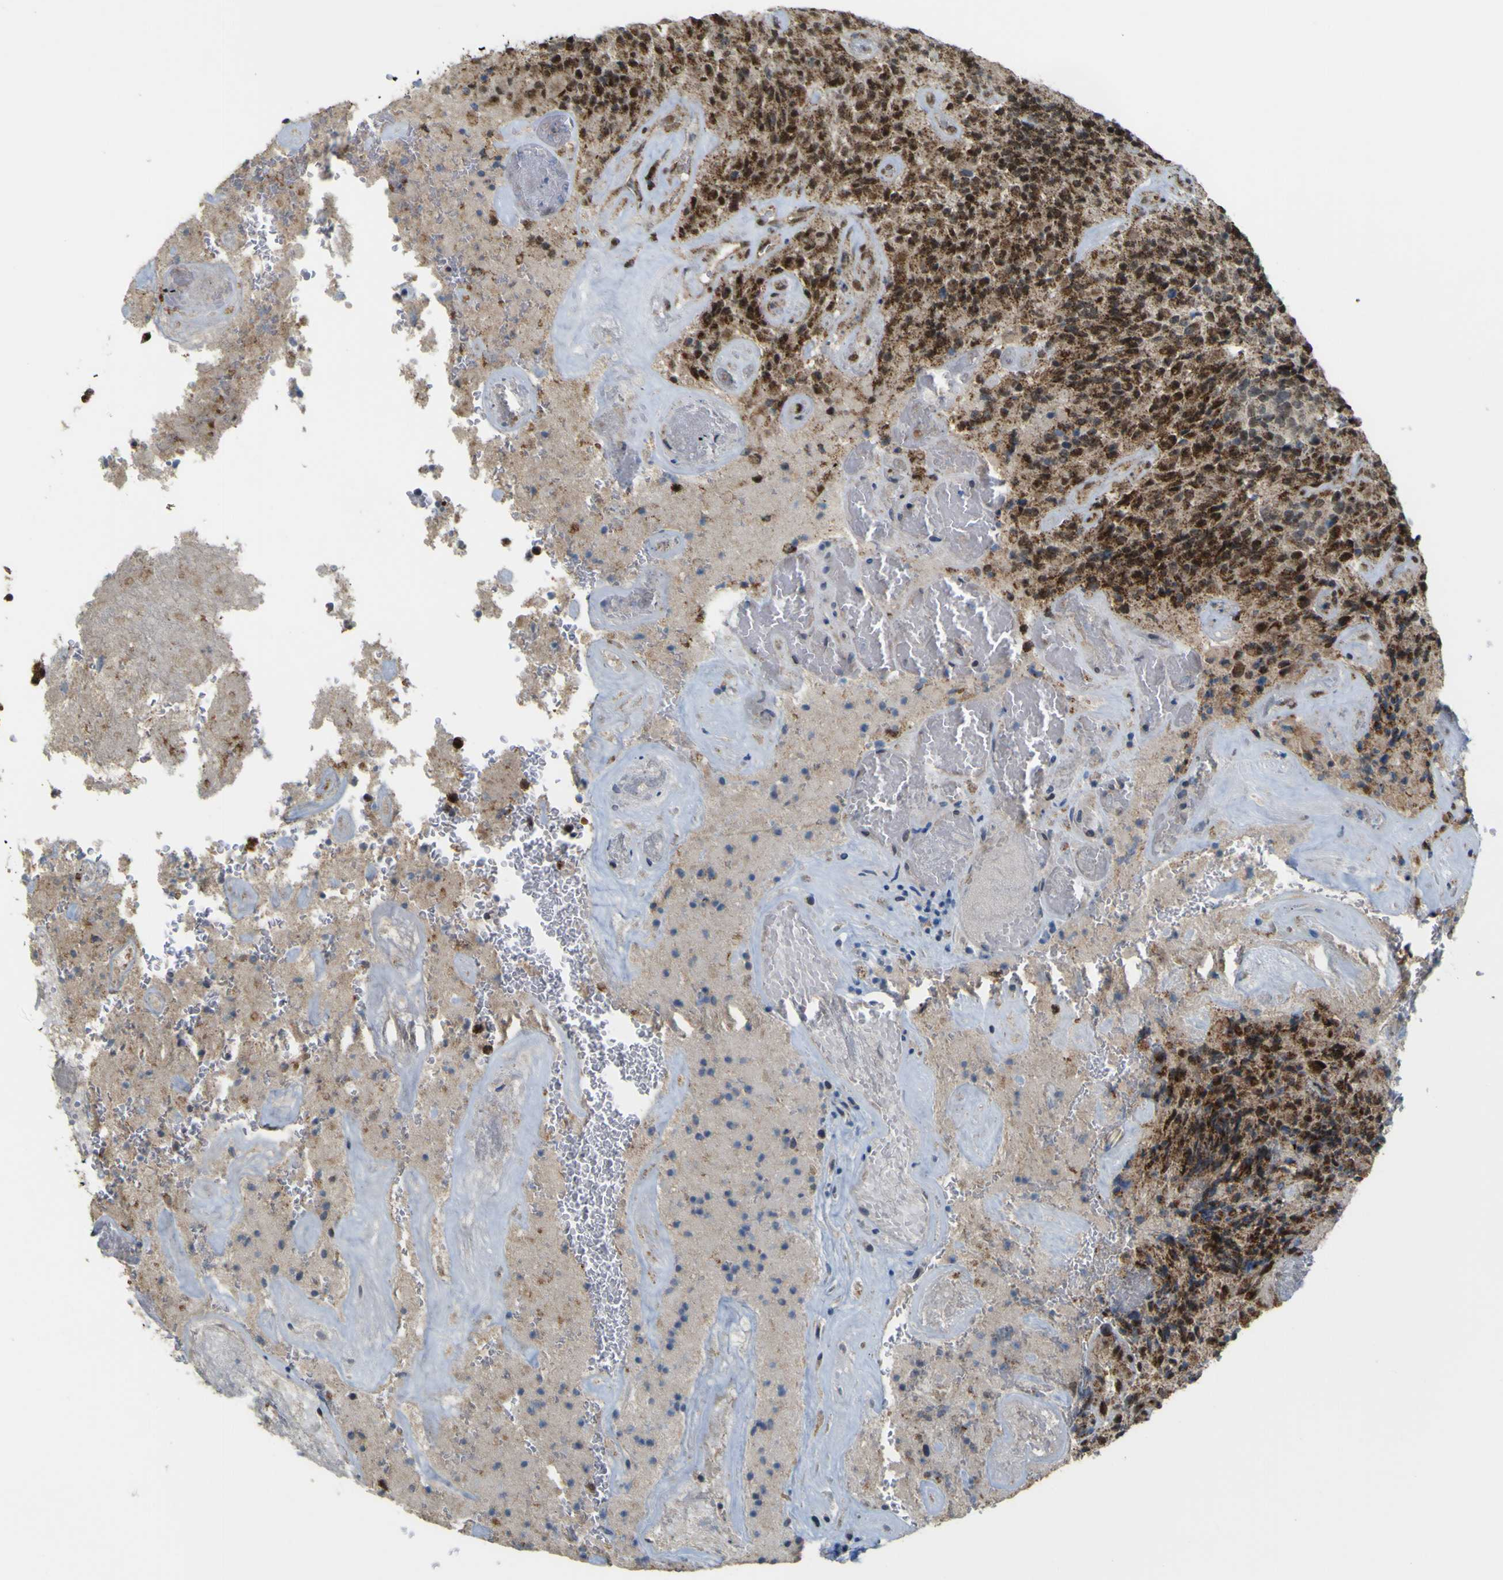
{"staining": {"intensity": "strong", "quantity": ">75%", "location": "cytoplasmic/membranous,nuclear"}, "tissue": "glioma", "cell_type": "Tumor cells", "image_type": "cancer", "snomed": [{"axis": "morphology", "description": "Glioma, malignant, High grade"}, {"axis": "topography", "description": "Brain"}], "caption": "Protein expression analysis of glioma shows strong cytoplasmic/membranous and nuclear expression in approximately >75% of tumor cells.", "gene": "ACBD5", "patient": {"sex": "male", "age": 71}}